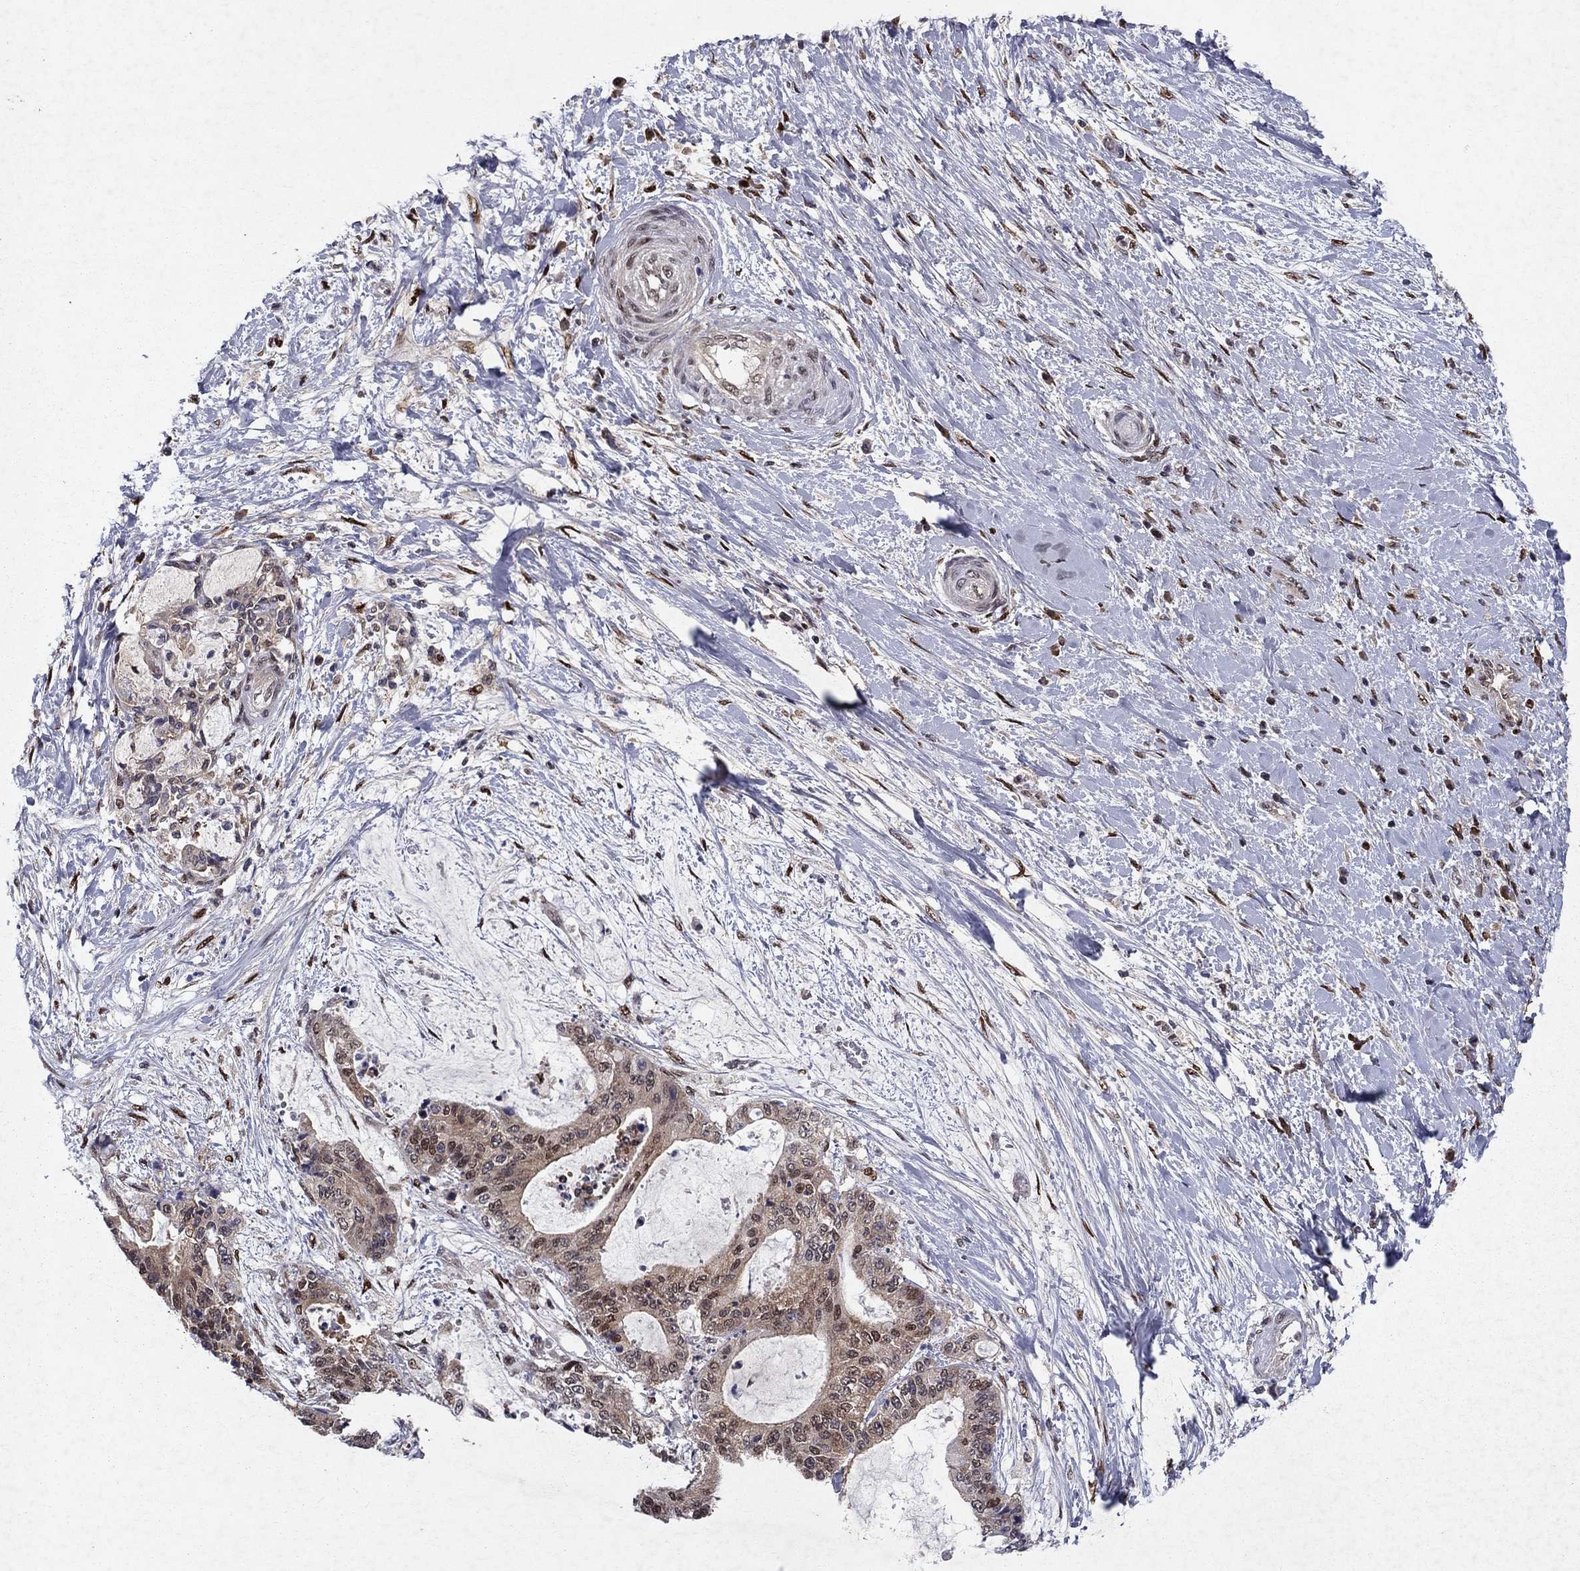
{"staining": {"intensity": "moderate", "quantity": "<25%", "location": "nuclear"}, "tissue": "liver cancer", "cell_type": "Tumor cells", "image_type": "cancer", "snomed": [{"axis": "morphology", "description": "Cholangiocarcinoma"}, {"axis": "topography", "description": "Liver"}], "caption": "High-magnification brightfield microscopy of liver cholangiocarcinoma stained with DAB (3,3'-diaminobenzidine) (brown) and counterstained with hematoxylin (blue). tumor cells exhibit moderate nuclear staining is present in about<25% of cells.", "gene": "CRTC1", "patient": {"sex": "female", "age": 73}}